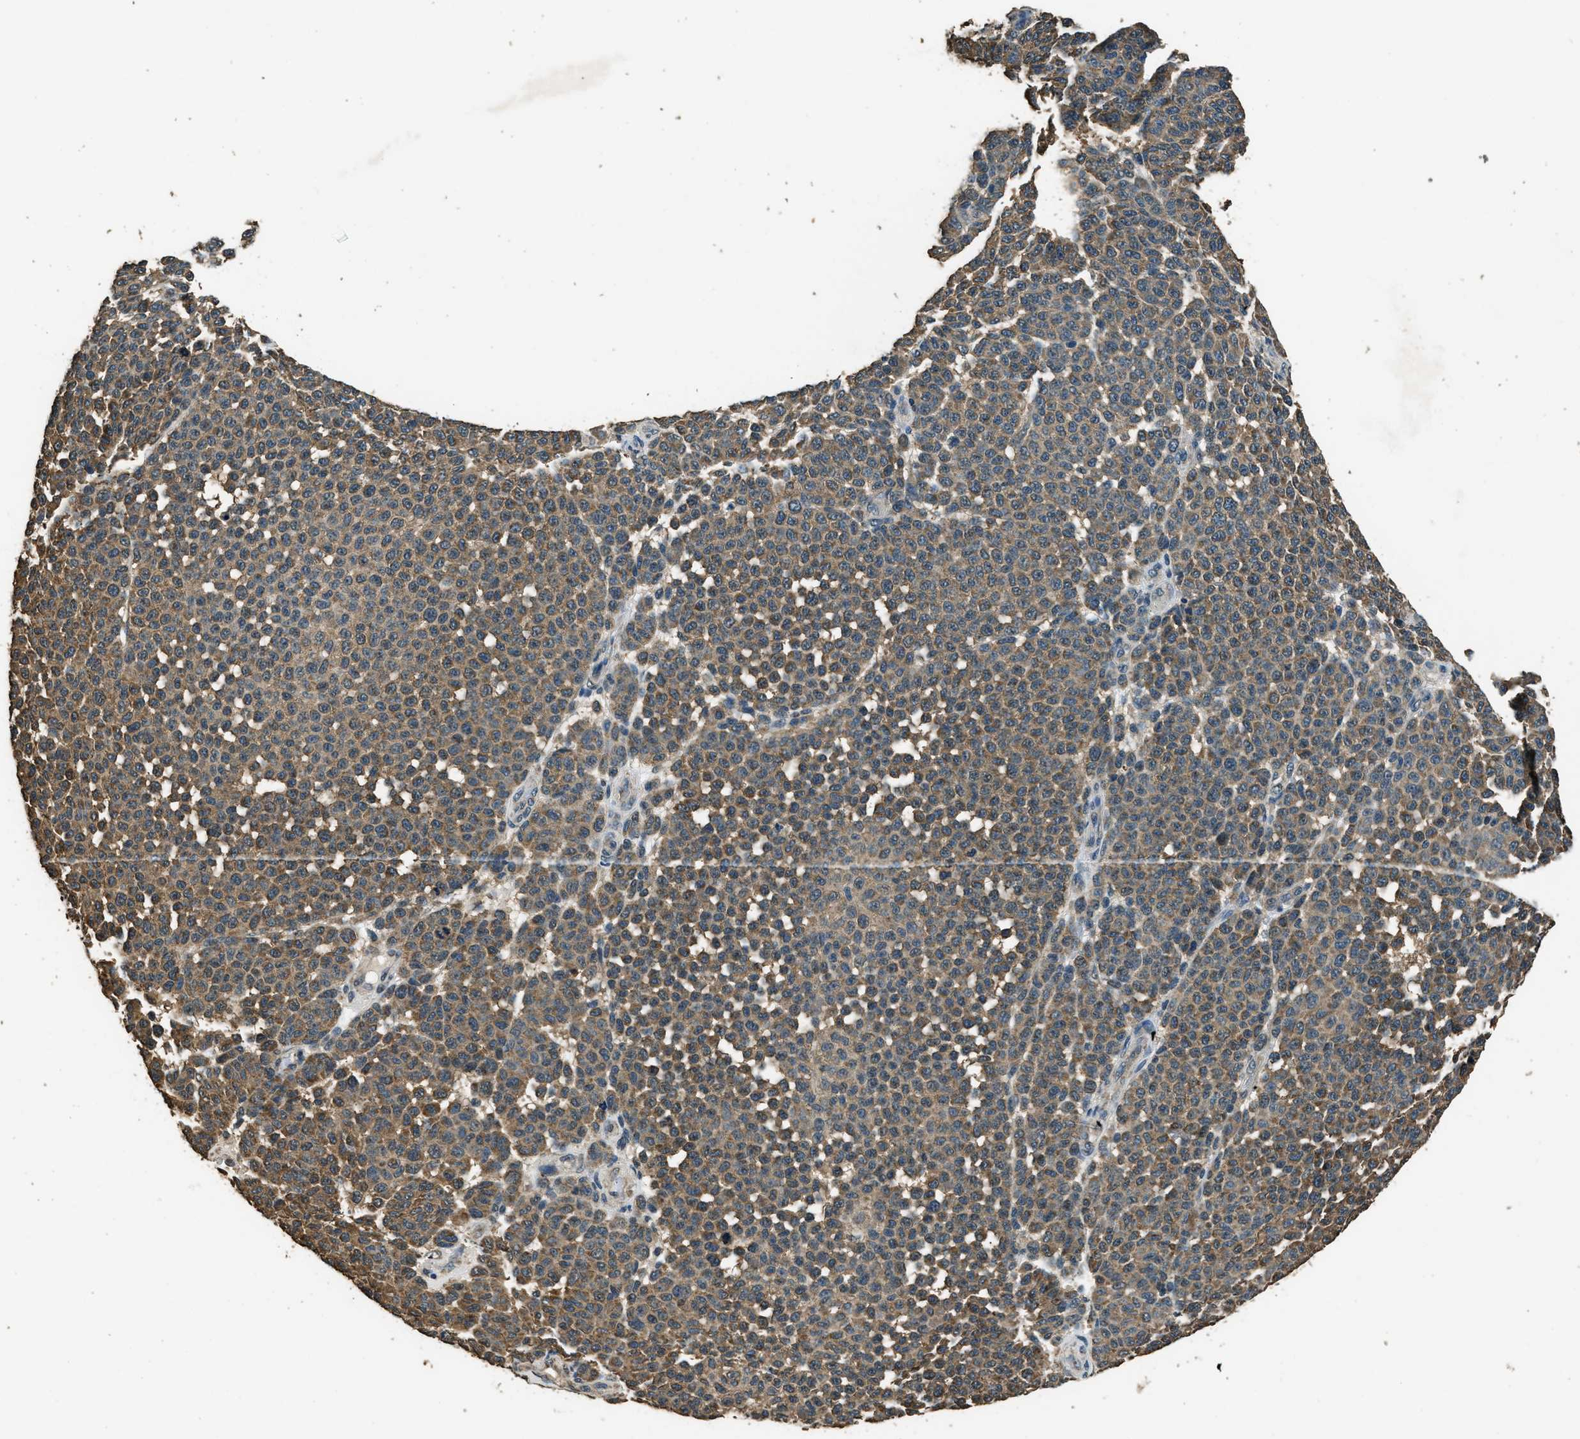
{"staining": {"intensity": "moderate", "quantity": ">75%", "location": "cytoplasmic/membranous"}, "tissue": "melanoma", "cell_type": "Tumor cells", "image_type": "cancer", "snomed": [{"axis": "morphology", "description": "Malignant melanoma, NOS"}, {"axis": "topography", "description": "Skin"}], "caption": "Melanoma tissue shows moderate cytoplasmic/membranous expression in approximately >75% of tumor cells, visualized by immunohistochemistry.", "gene": "SALL3", "patient": {"sex": "male", "age": 59}}